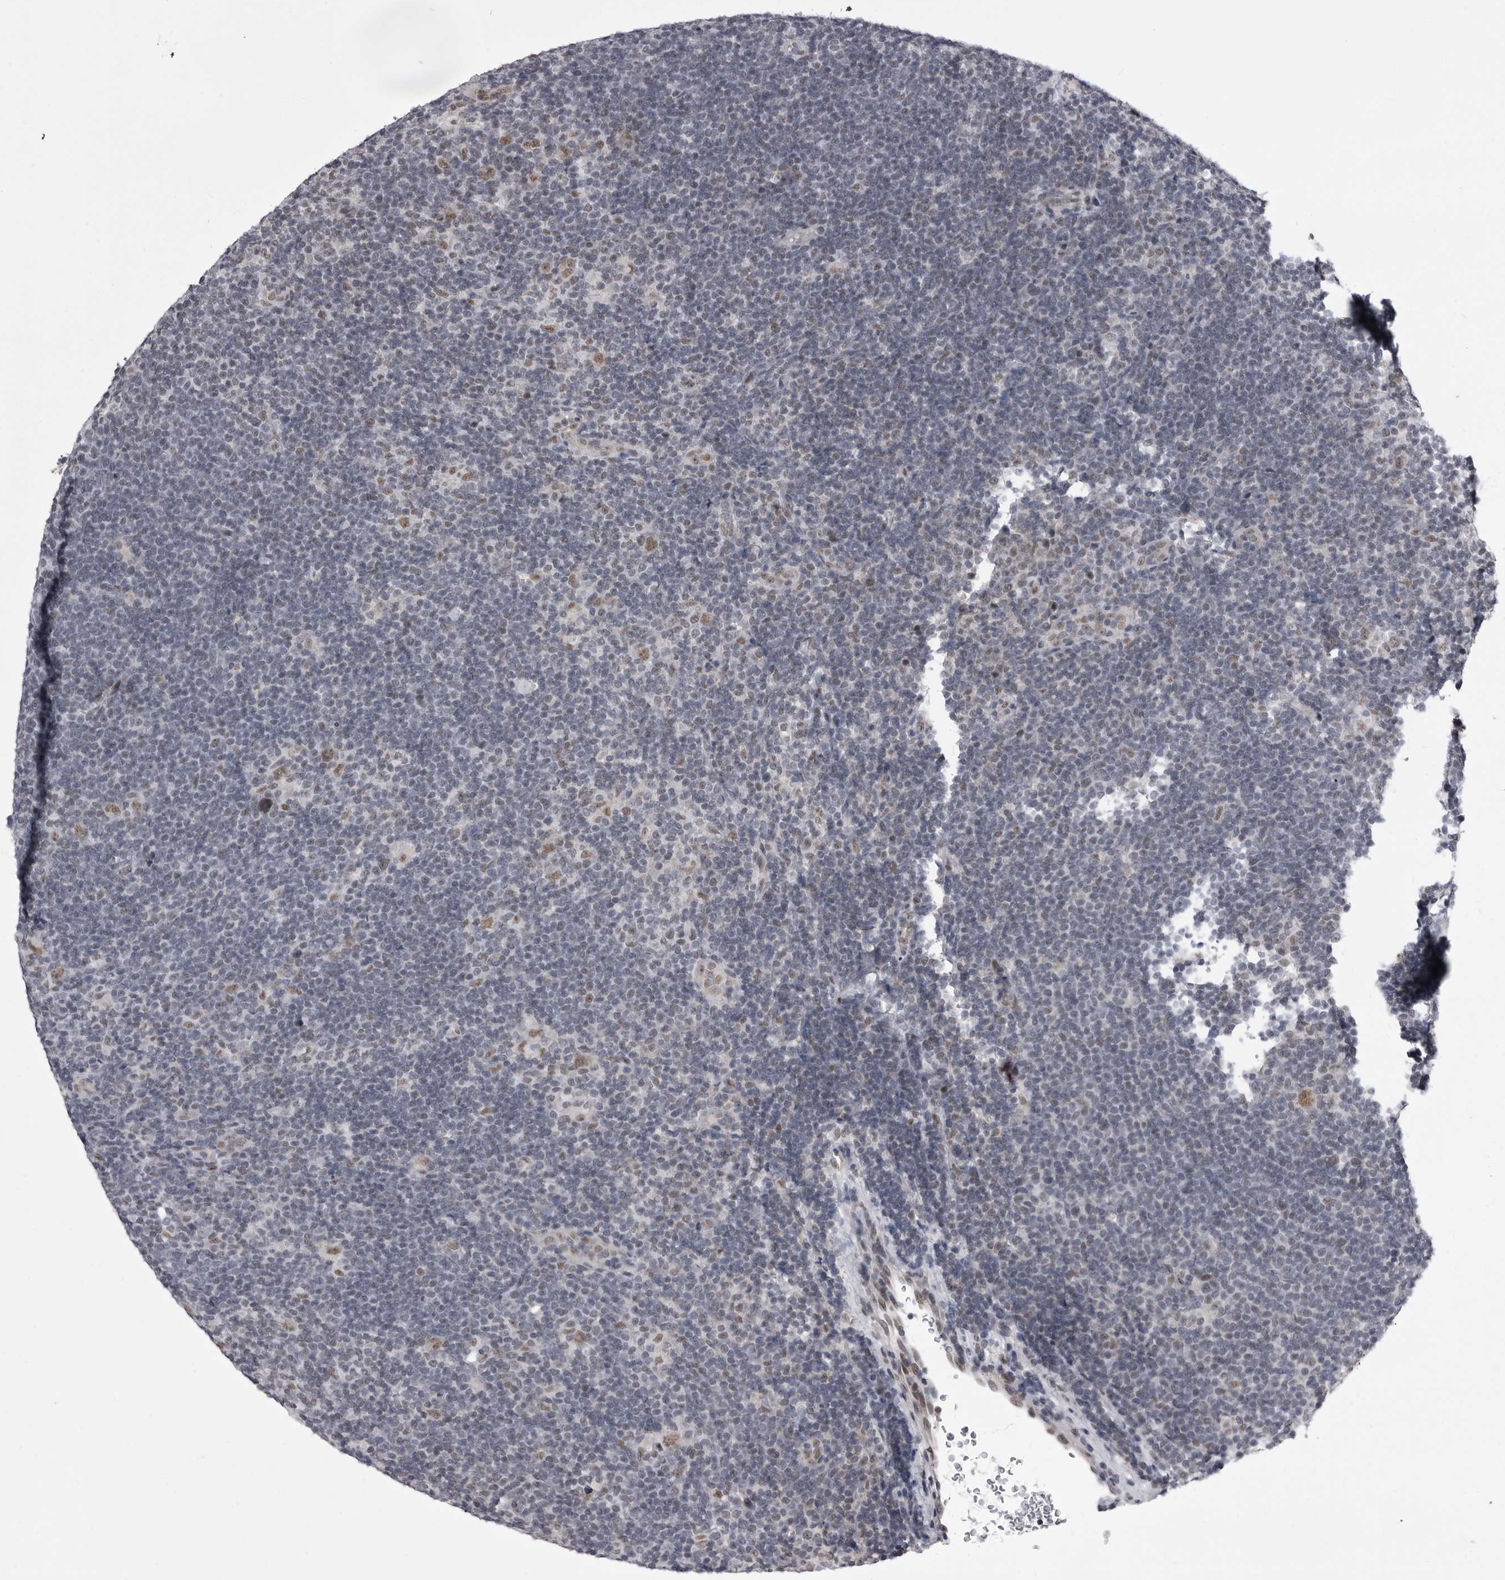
{"staining": {"intensity": "weak", "quantity": ">75%", "location": "nuclear"}, "tissue": "lymphoma", "cell_type": "Tumor cells", "image_type": "cancer", "snomed": [{"axis": "morphology", "description": "Hodgkin's disease, NOS"}, {"axis": "topography", "description": "Lymph node"}], "caption": "Lymphoma tissue exhibits weak nuclear positivity in about >75% of tumor cells, visualized by immunohistochemistry.", "gene": "PRPF3", "patient": {"sex": "female", "age": 57}}